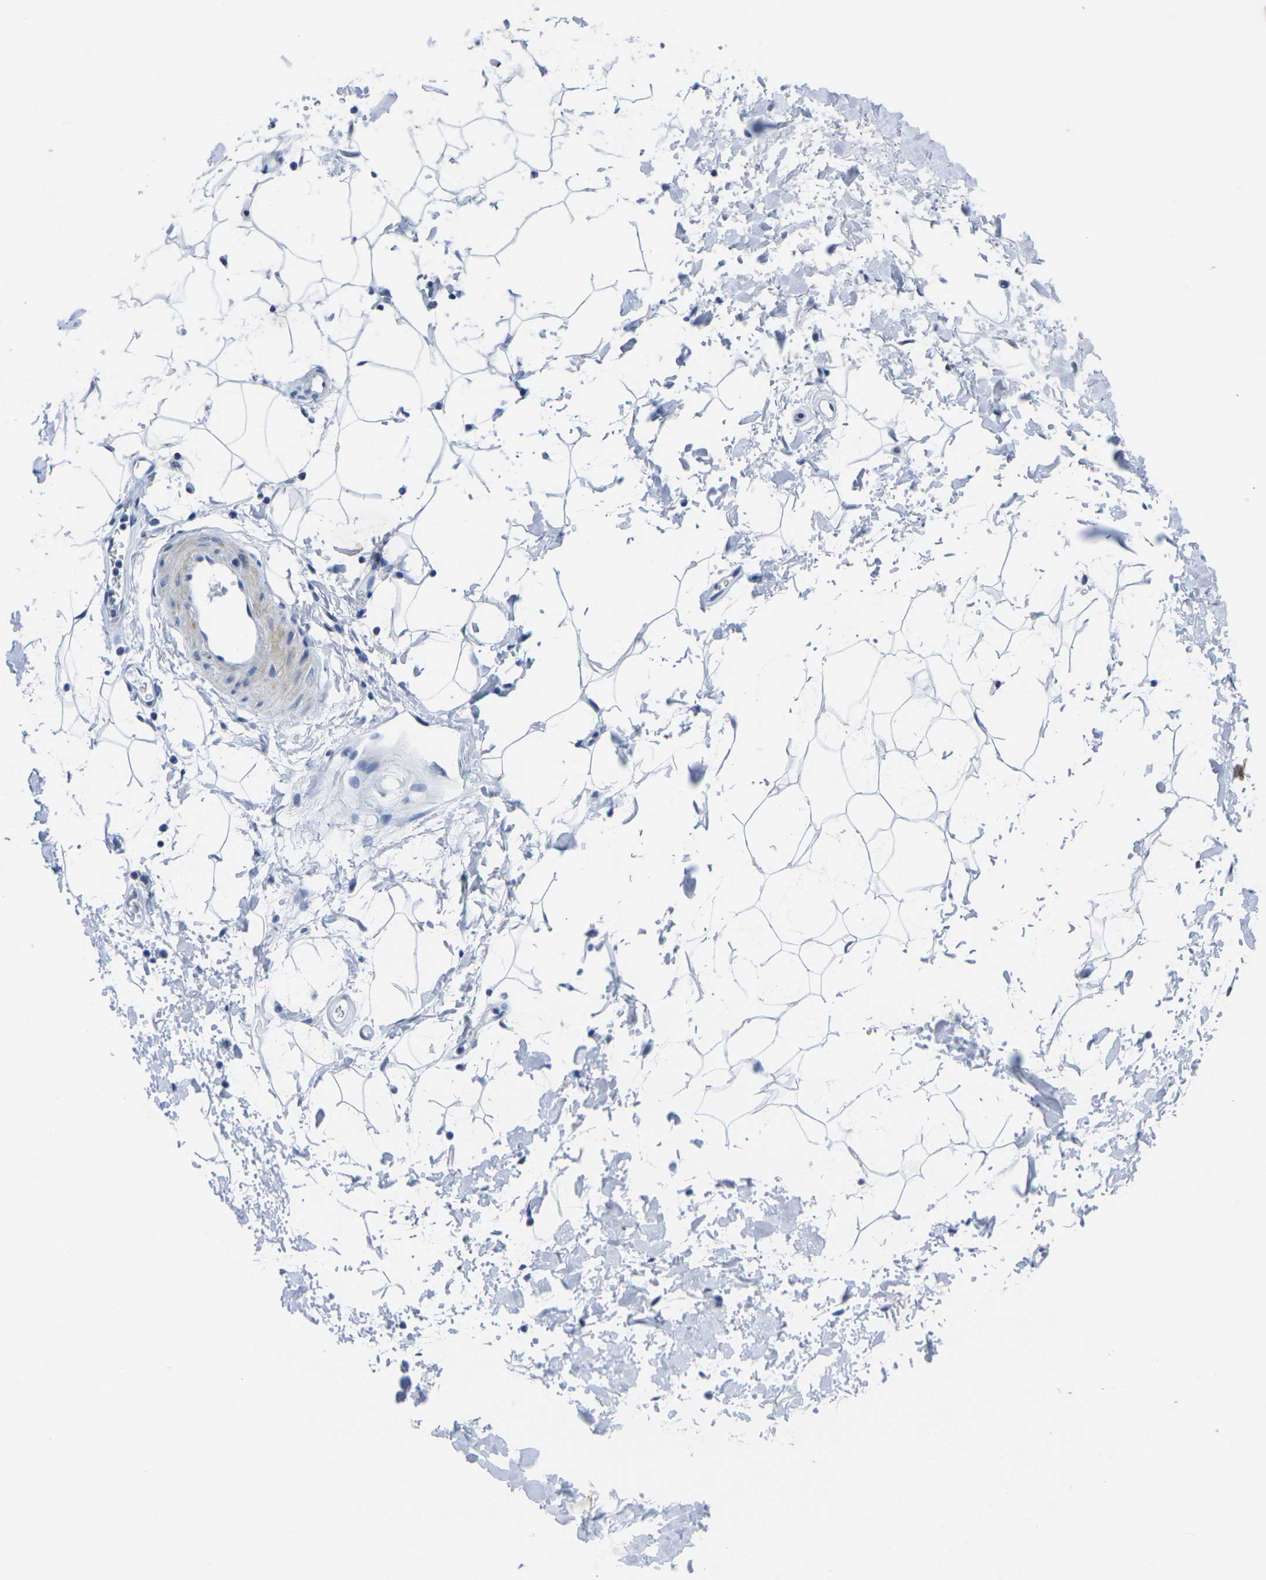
{"staining": {"intensity": "negative", "quantity": "none", "location": "none"}, "tissue": "adipose tissue", "cell_type": "Adipocytes", "image_type": "normal", "snomed": [{"axis": "morphology", "description": "Normal tissue, NOS"}, {"axis": "topography", "description": "Soft tissue"}], "caption": "The IHC photomicrograph has no significant positivity in adipocytes of adipose tissue.", "gene": "CRK", "patient": {"sex": "male", "age": 72}}